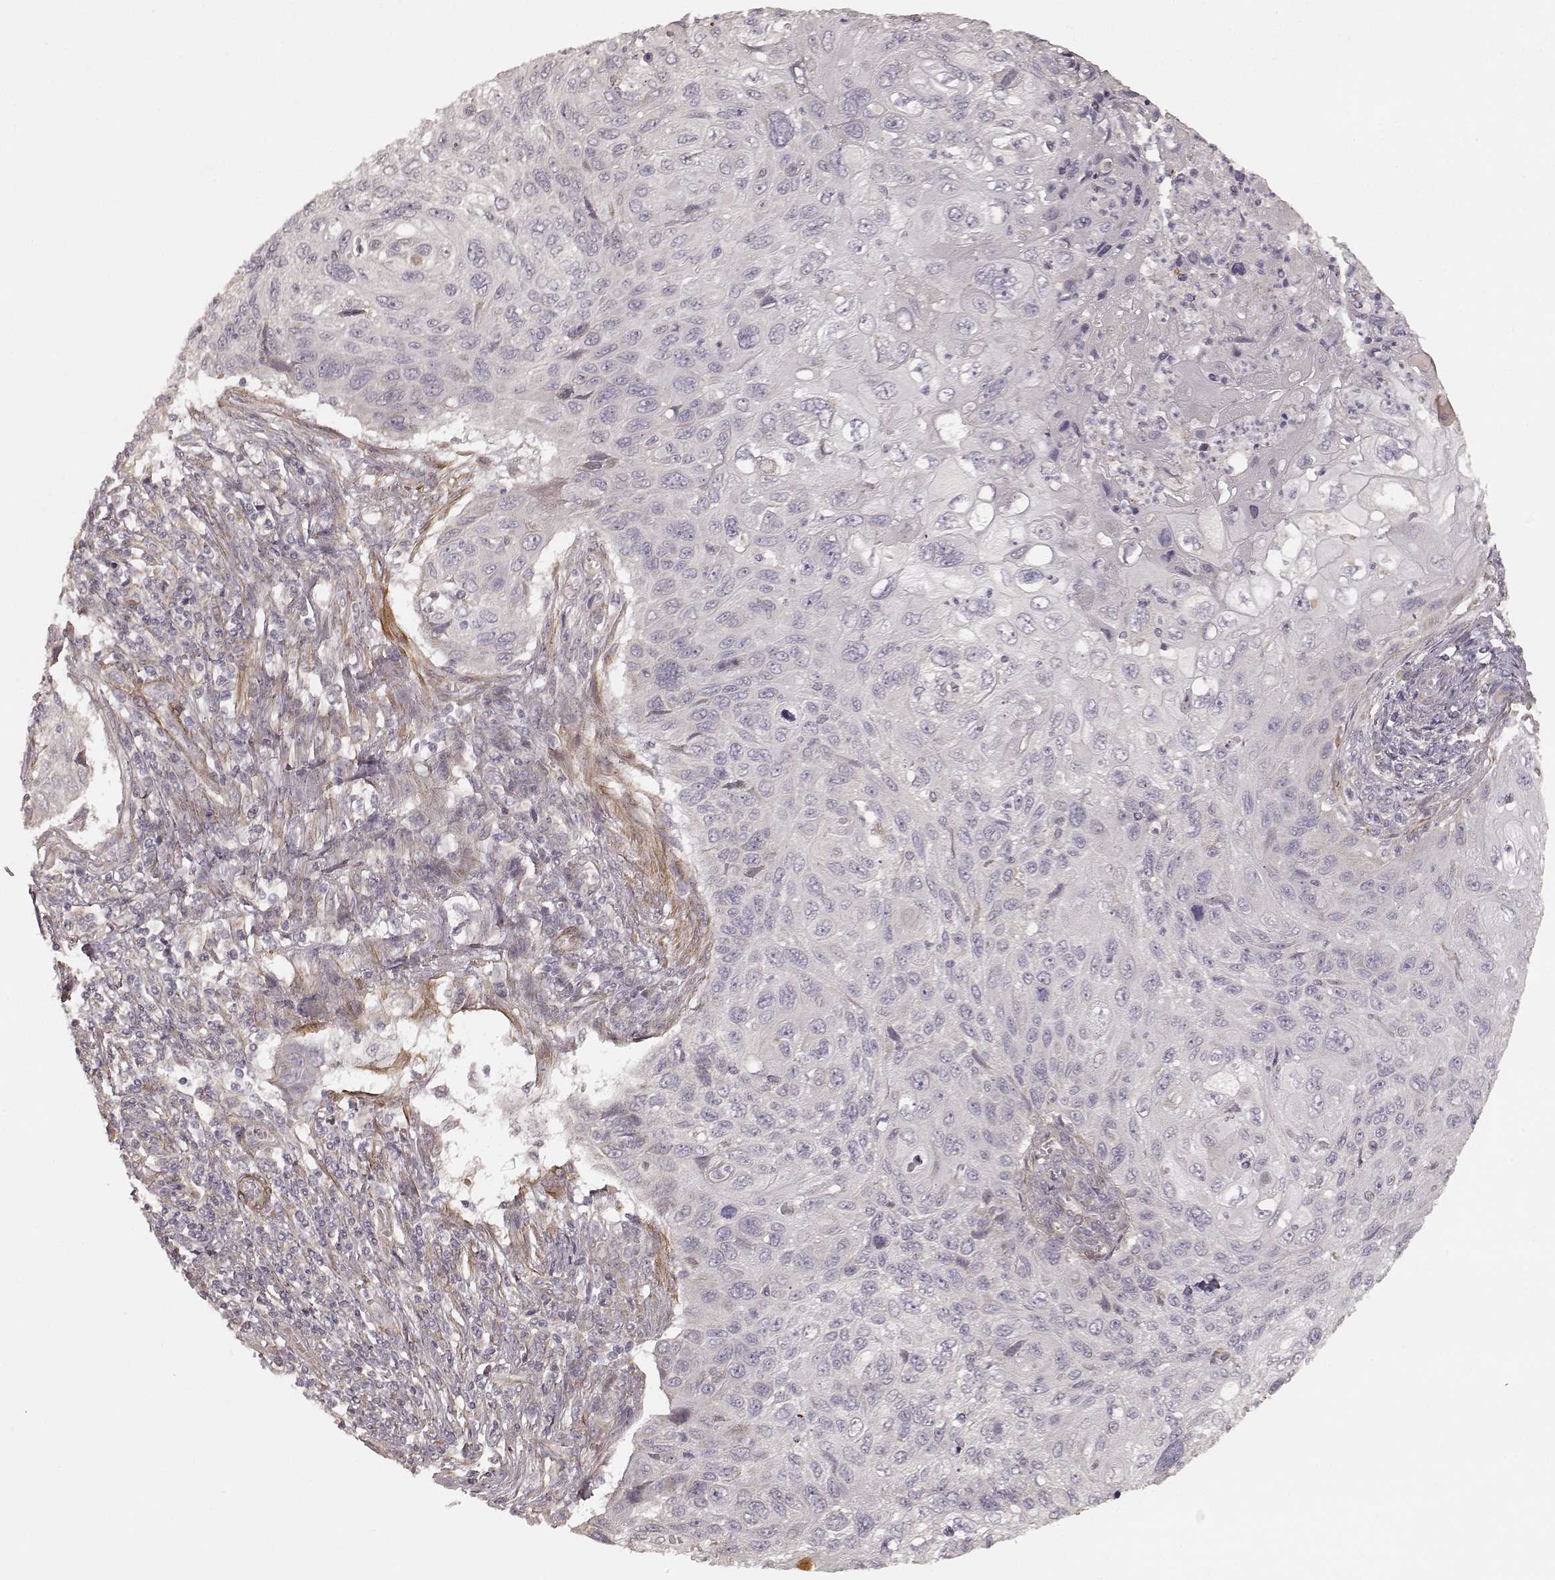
{"staining": {"intensity": "negative", "quantity": "none", "location": "none"}, "tissue": "cervical cancer", "cell_type": "Tumor cells", "image_type": "cancer", "snomed": [{"axis": "morphology", "description": "Squamous cell carcinoma, NOS"}, {"axis": "topography", "description": "Cervix"}], "caption": "A high-resolution micrograph shows IHC staining of cervical cancer, which reveals no significant positivity in tumor cells.", "gene": "KCNJ9", "patient": {"sex": "female", "age": 70}}